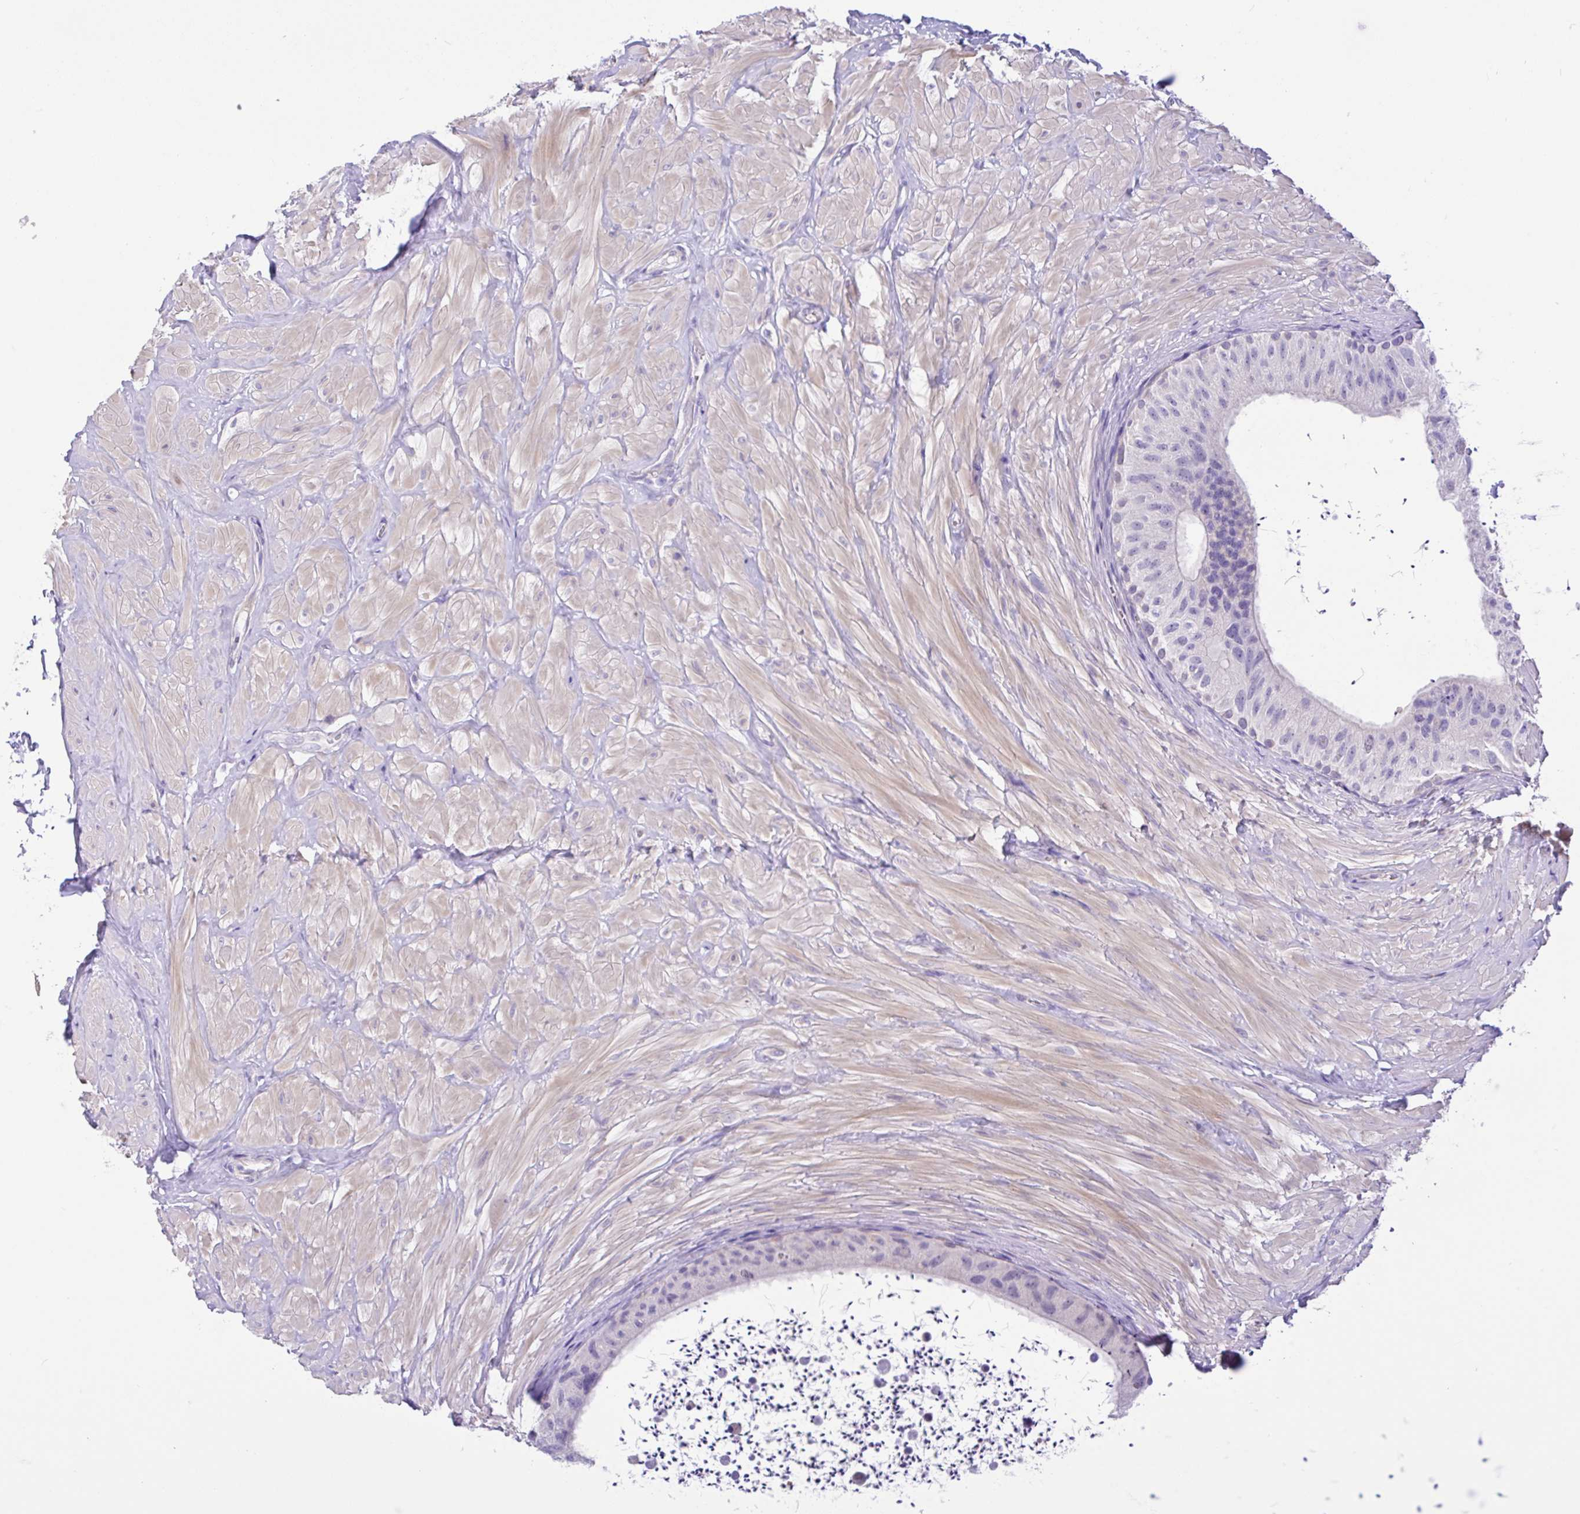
{"staining": {"intensity": "negative", "quantity": "none", "location": "none"}, "tissue": "epididymis", "cell_type": "Glandular cells", "image_type": "normal", "snomed": [{"axis": "morphology", "description": "Normal tissue, NOS"}, {"axis": "topography", "description": "Epididymis"}, {"axis": "topography", "description": "Peripheral nerve tissue"}], "caption": "The photomicrograph shows no significant expression in glandular cells of epididymis.", "gene": "ANO4", "patient": {"sex": "male", "age": 32}}